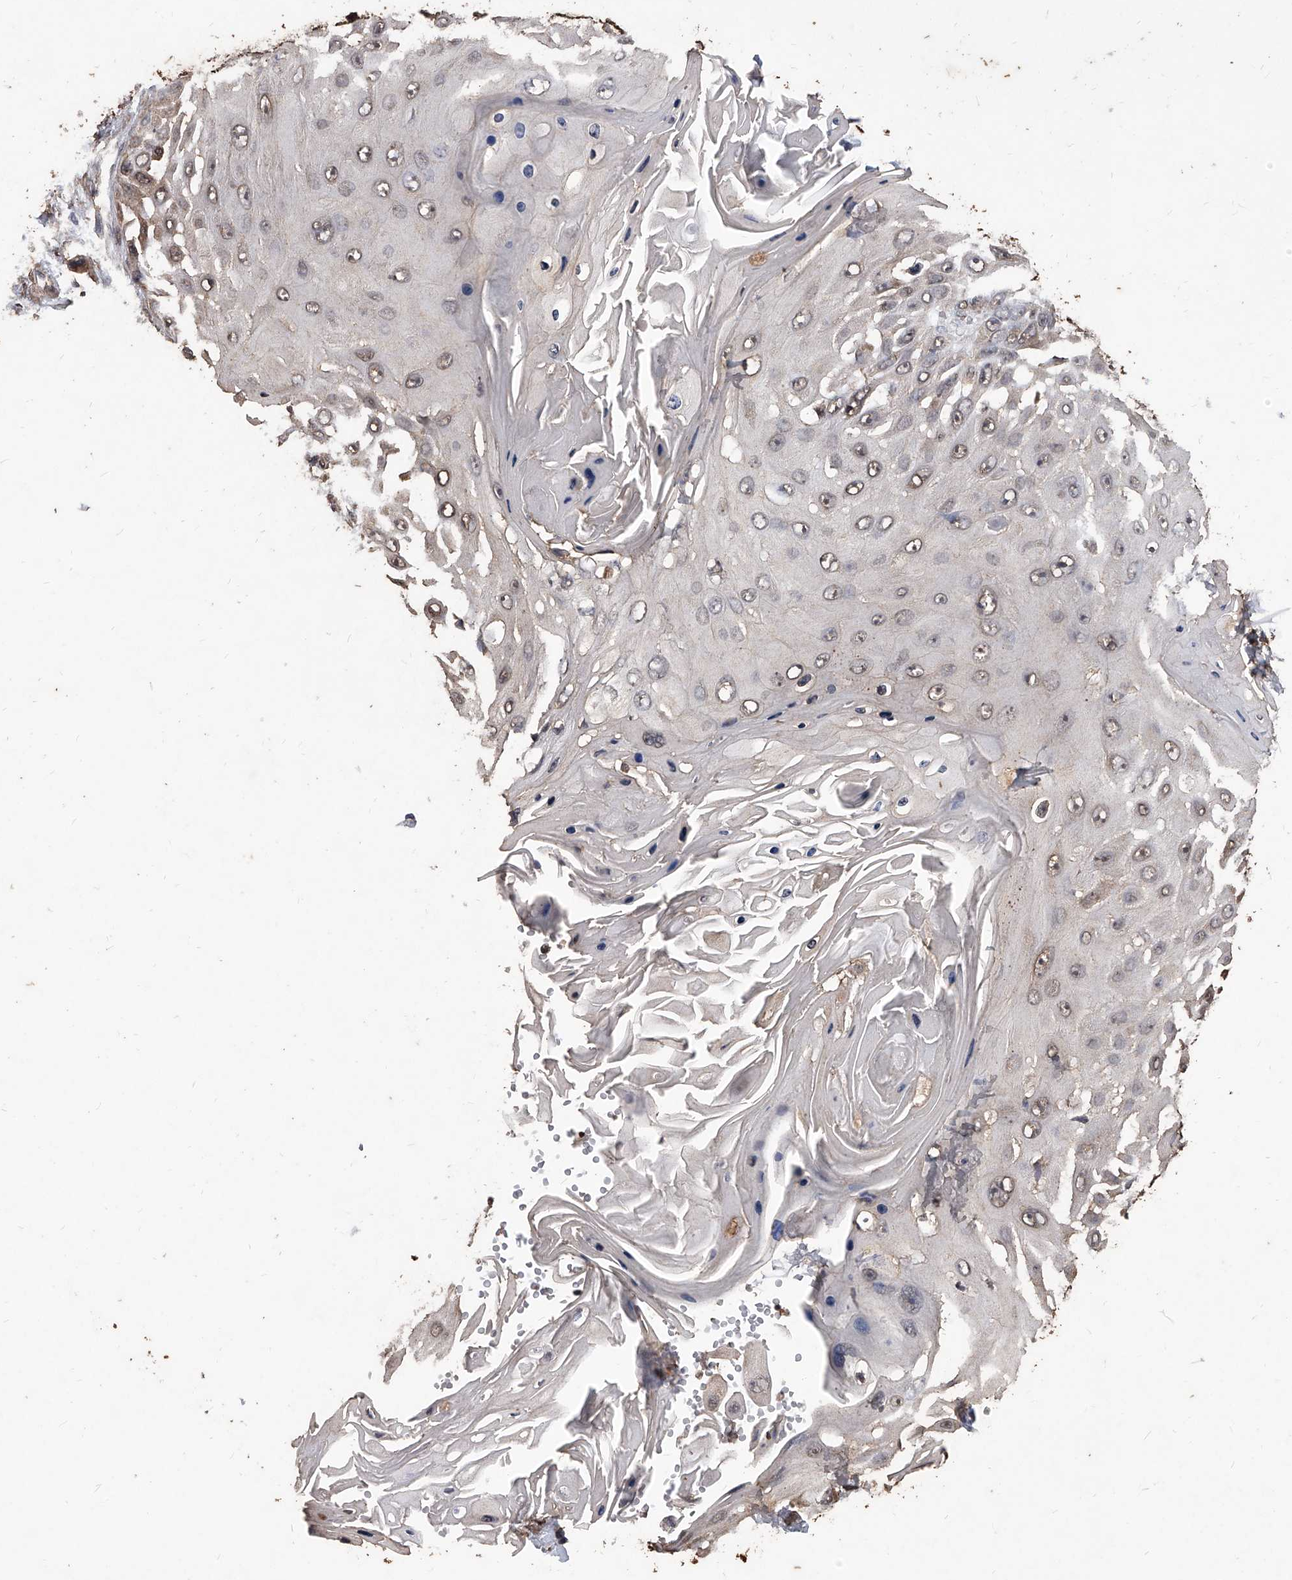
{"staining": {"intensity": "weak", "quantity": "<25%", "location": "cytoplasmic/membranous,nuclear"}, "tissue": "skin cancer", "cell_type": "Tumor cells", "image_type": "cancer", "snomed": [{"axis": "morphology", "description": "Squamous cell carcinoma, NOS"}, {"axis": "topography", "description": "Skin"}], "caption": "A histopathology image of human skin squamous cell carcinoma is negative for staining in tumor cells.", "gene": "FBXL4", "patient": {"sex": "female", "age": 44}}